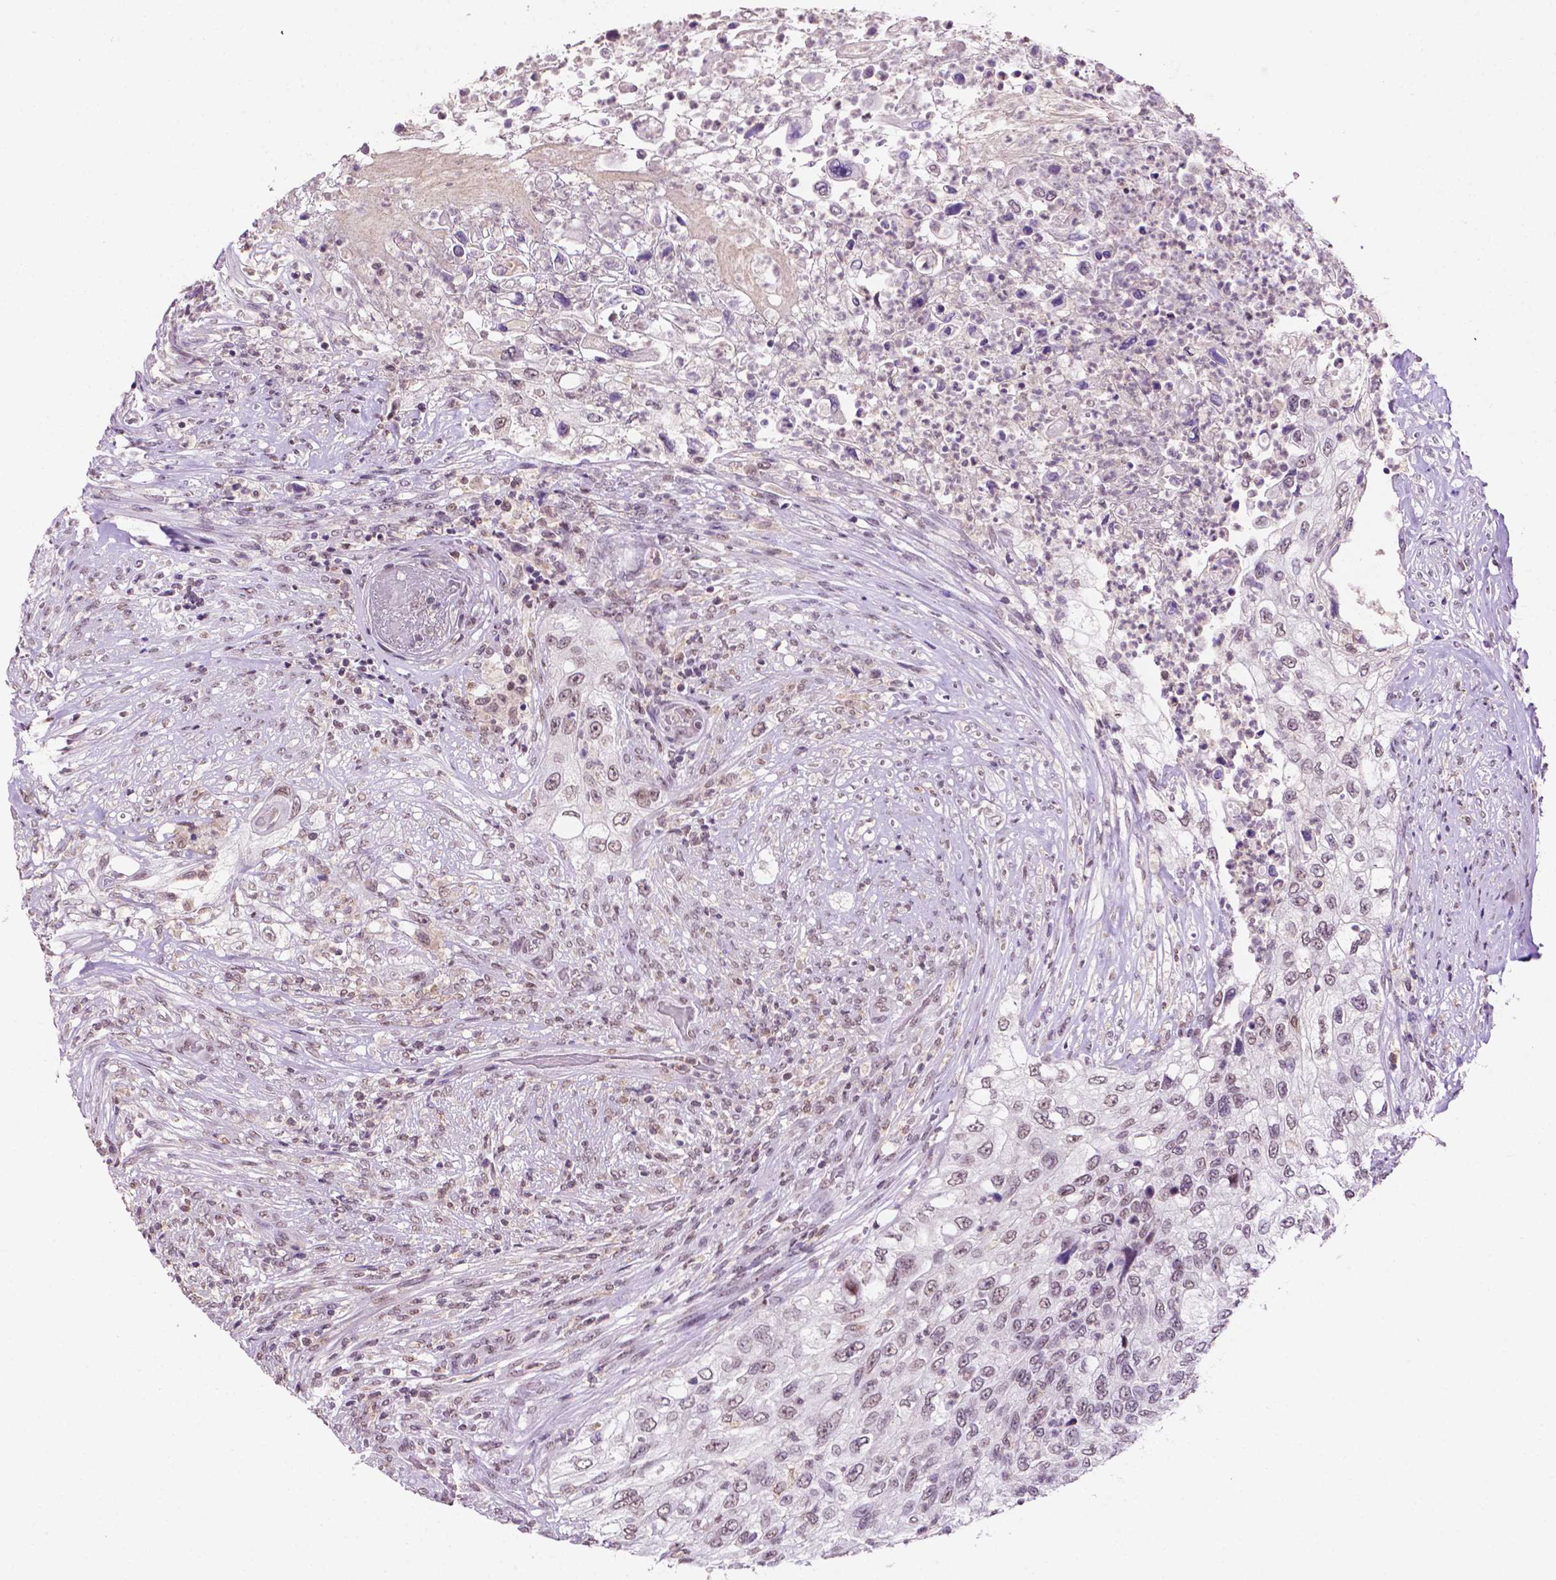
{"staining": {"intensity": "weak", "quantity": ">75%", "location": "nuclear"}, "tissue": "urothelial cancer", "cell_type": "Tumor cells", "image_type": "cancer", "snomed": [{"axis": "morphology", "description": "Urothelial carcinoma, High grade"}, {"axis": "topography", "description": "Urinary bladder"}], "caption": "Immunohistochemical staining of urothelial carcinoma (high-grade) demonstrates low levels of weak nuclear expression in about >75% of tumor cells.", "gene": "PTPN6", "patient": {"sex": "female", "age": 60}}